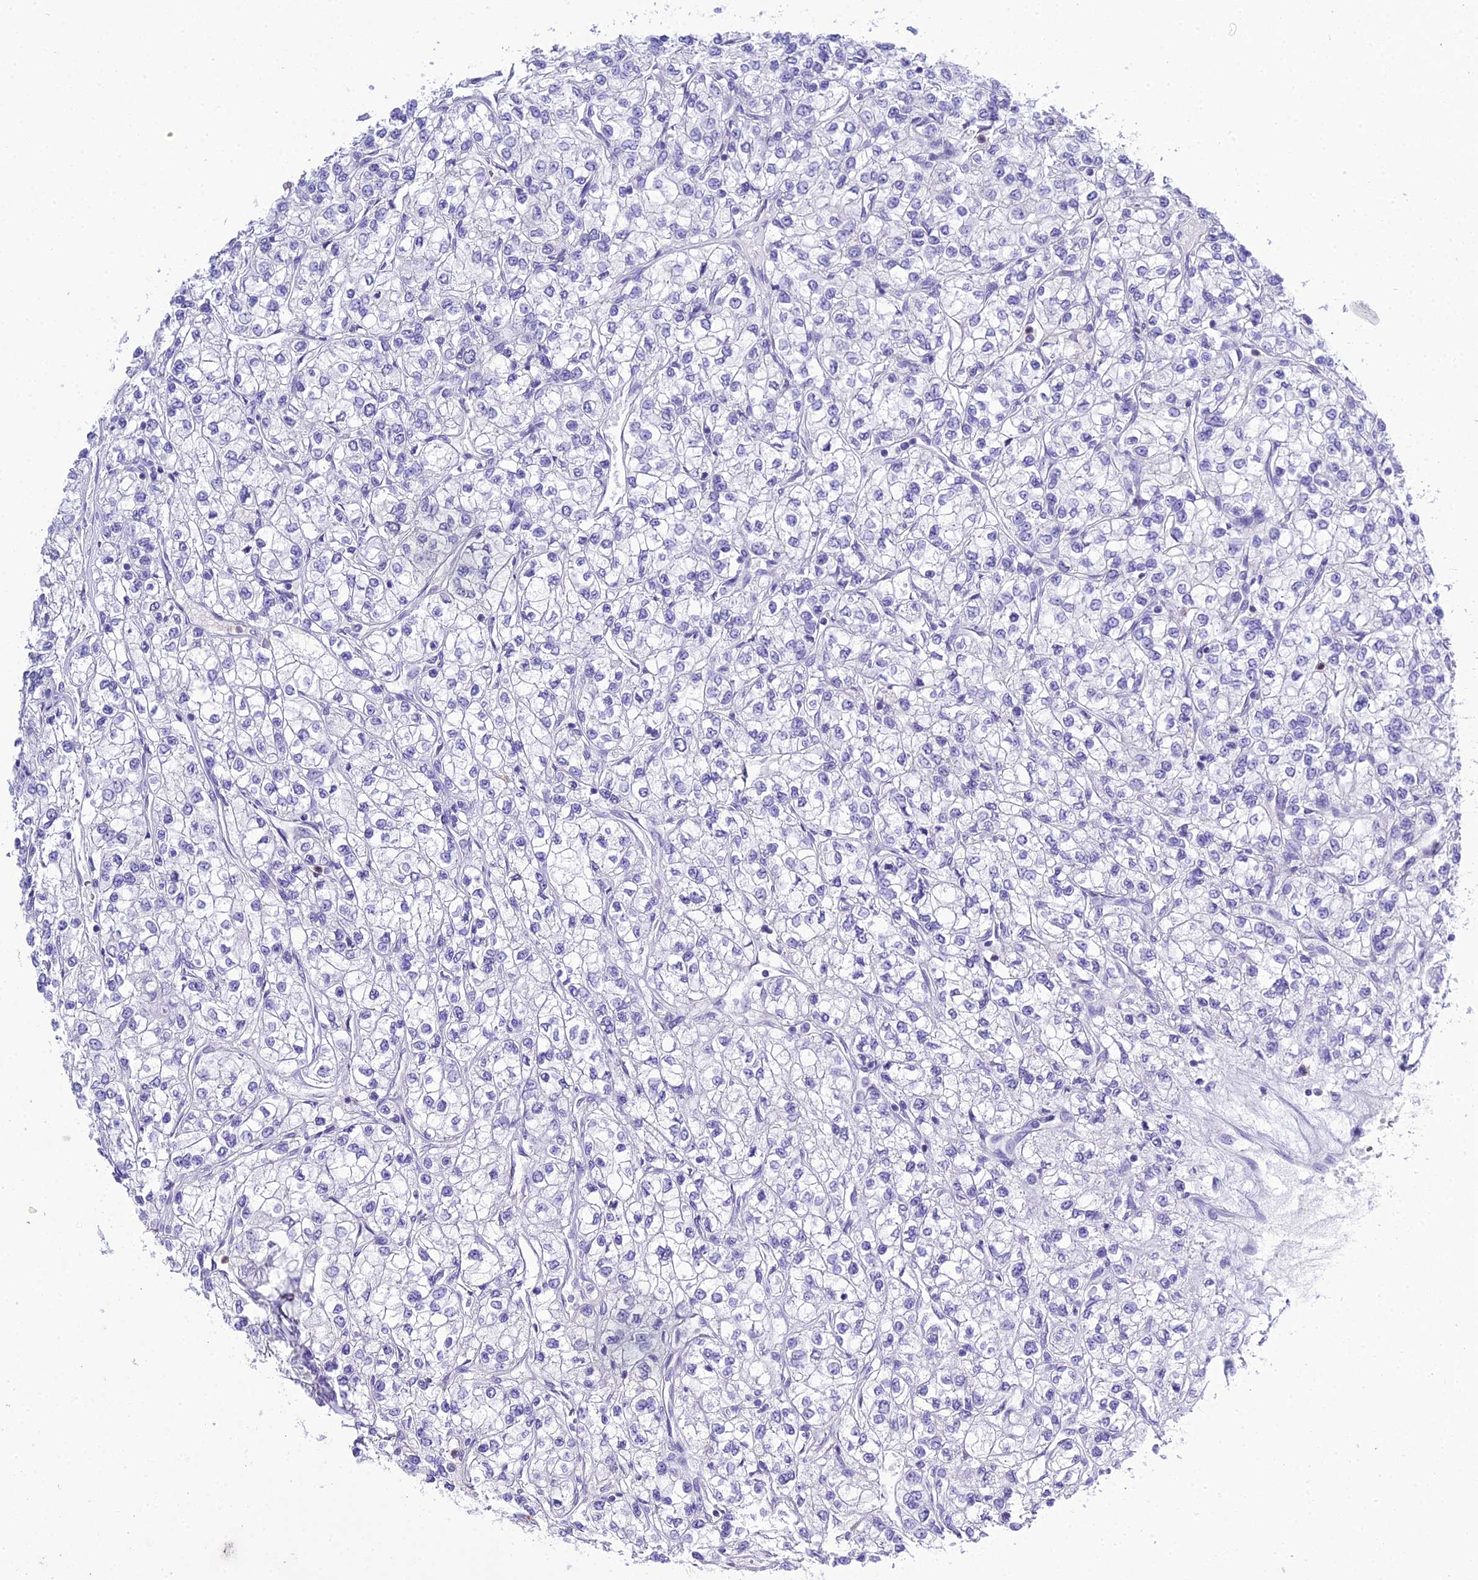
{"staining": {"intensity": "negative", "quantity": "none", "location": "none"}, "tissue": "renal cancer", "cell_type": "Tumor cells", "image_type": "cancer", "snomed": [{"axis": "morphology", "description": "Adenocarcinoma, NOS"}, {"axis": "topography", "description": "Kidney"}], "caption": "Protein analysis of renal cancer displays no significant positivity in tumor cells.", "gene": "OR1Q1", "patient": {"sex": "male", "age": 80}}